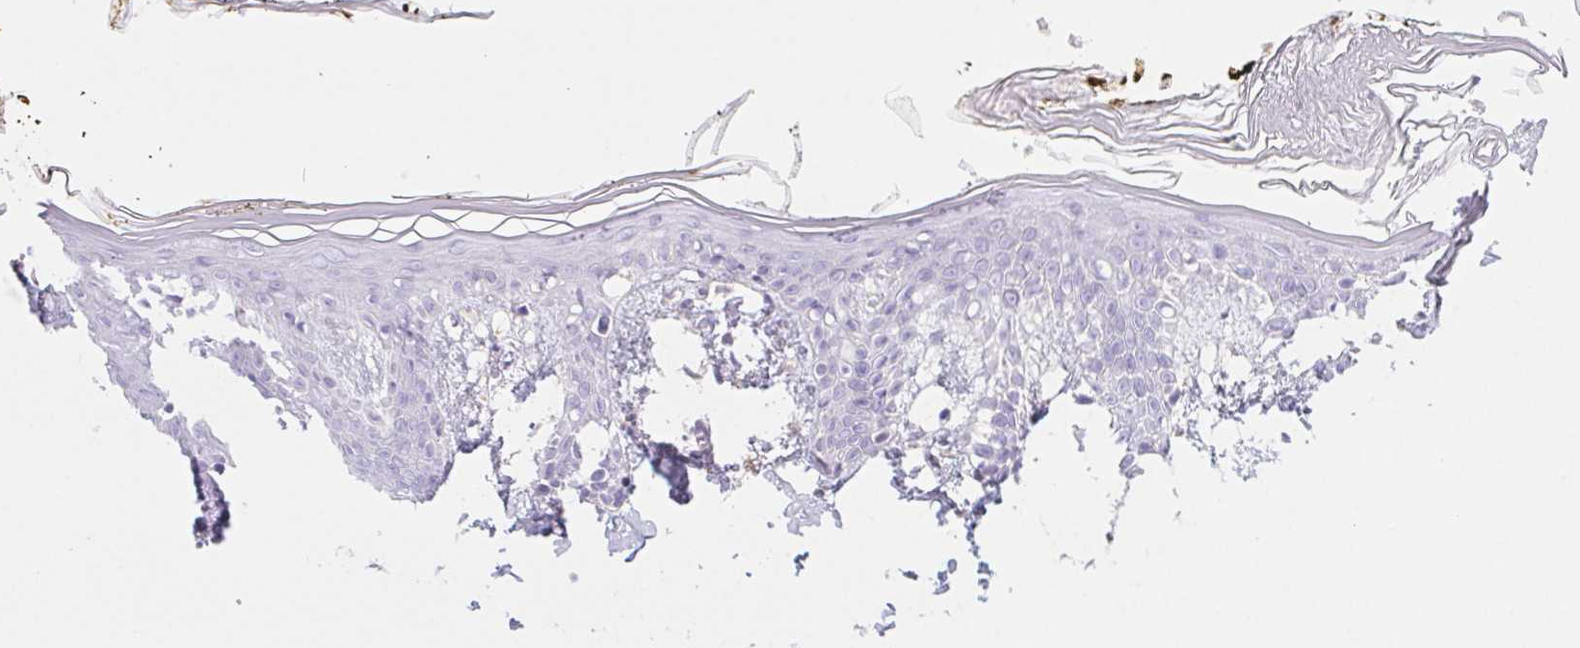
{"staining": {"intensity": "negative", "quantity": "none", "location": "none"}, "tissue": "skin", "cell_type": "Fibroblasts", "image_type": "normal", "snomed": [{"axis": "morphology", "description": "Normal tissue, NOS"}, {"axis": "topography", "description": "Skin"}], "caption": "Protein analysis of benign skin exhibits no significant positivity in fibroblasts.", "gene": "PNLIP", "patient": {"sex": "female", "age": 34}}